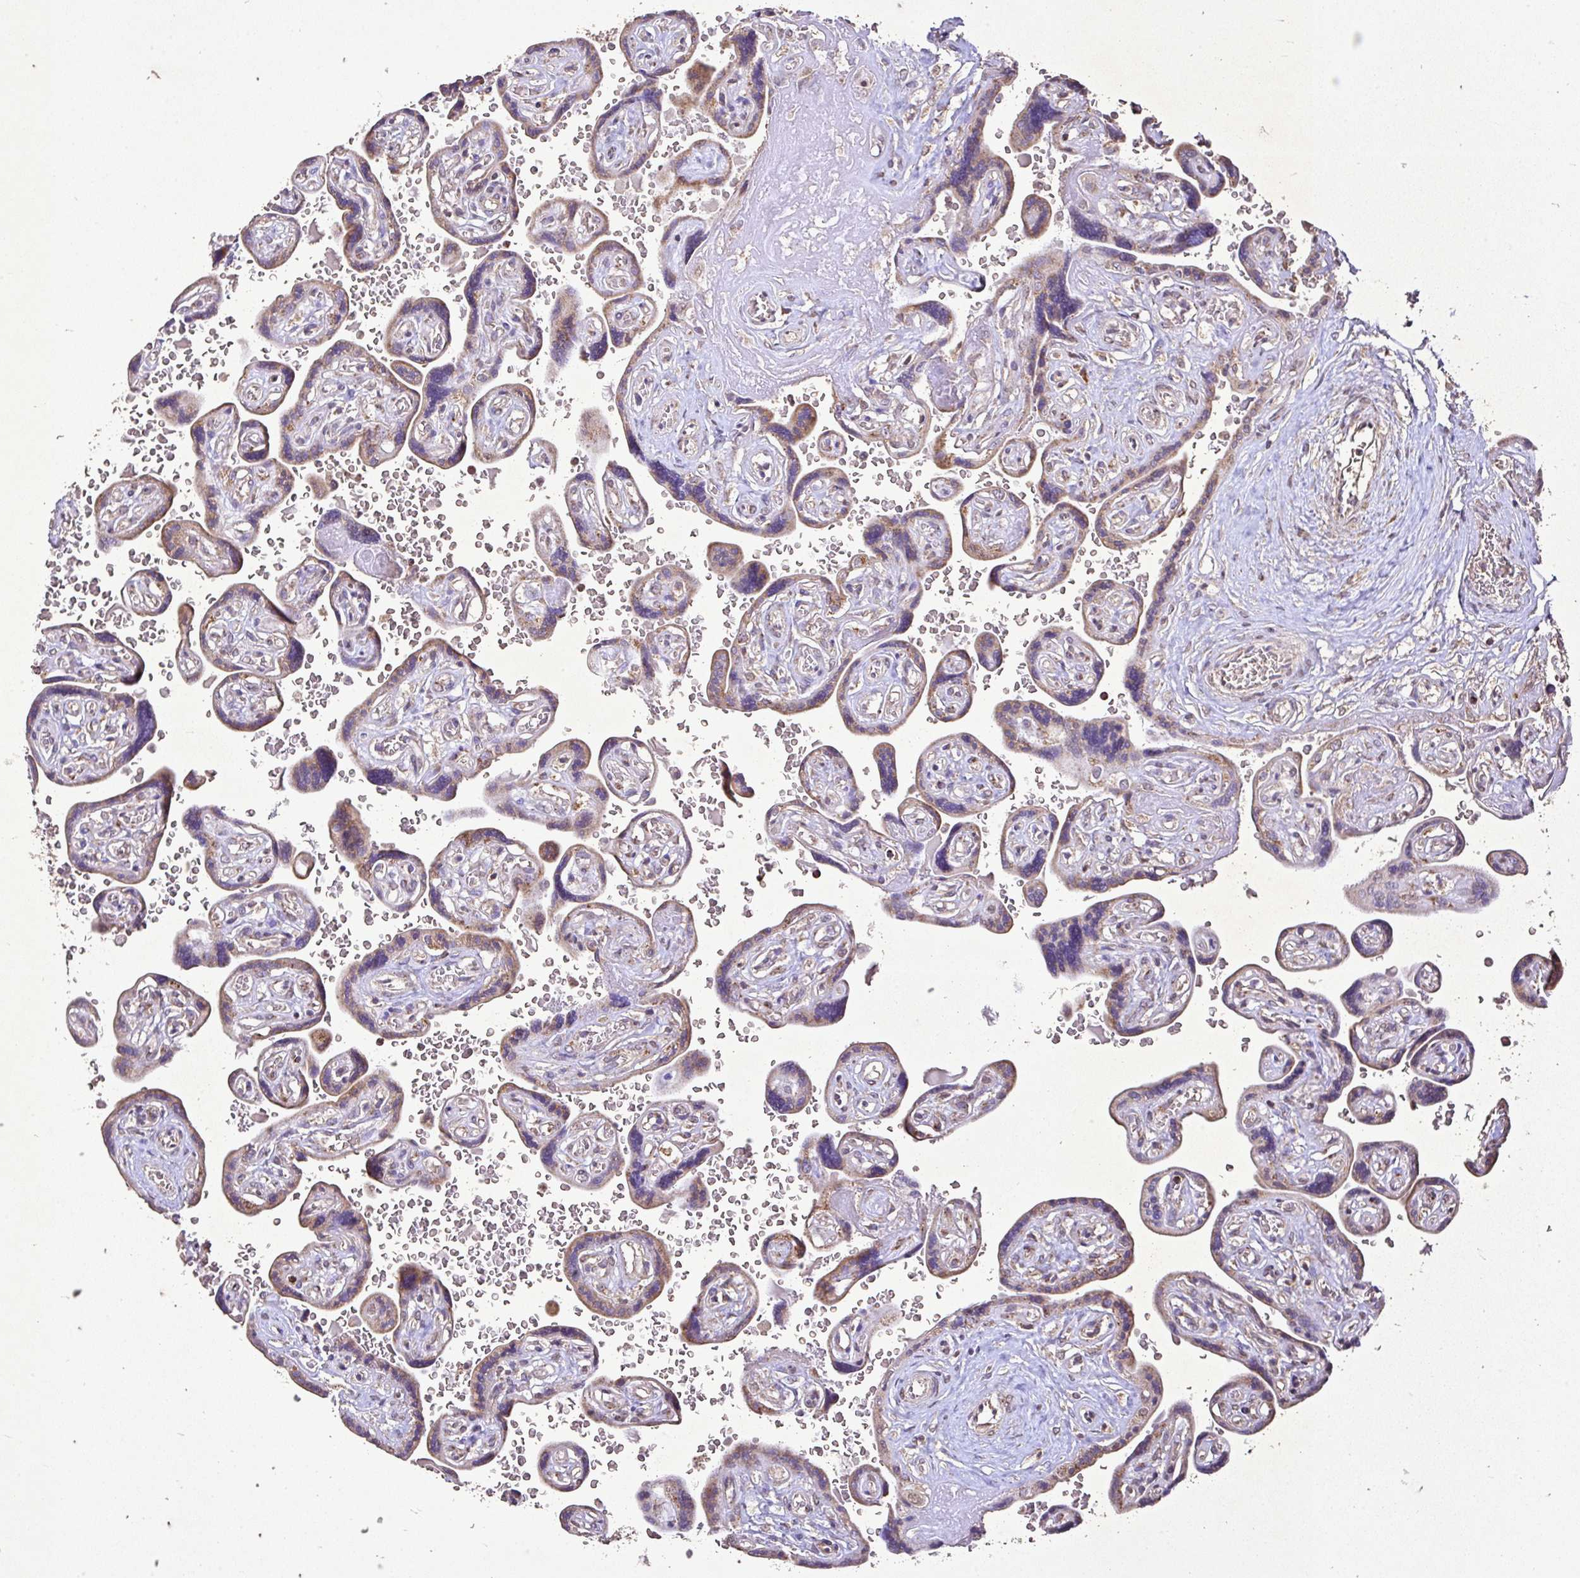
{"staining": {"intensity": "moderate", "quantity": "25%-75%", "location": "cytoplasmic/membranous"}, "tissue": "placenta", "cell_type": "Trophoblastic cells", "image_type": "normal", "snomed": [{"axis": "morphology", "description": "Normal tissue, NOS"}, {"axis": "topography", "description": "Placenta"}], "caption": "A high-resolution photomicrograph shows immunohistochemistry (IHC) staining of benign placenta, which reveals moderate cytoplasmic/membranous expression in approximately 25%-75% of trophoblastic cells. Using DAB (brown) and hematoxylin (blue) stains, captured at high magnification using brightfield microscopy.", "gene": "AGK", "patient": {"sex": "female", "age": 32}}